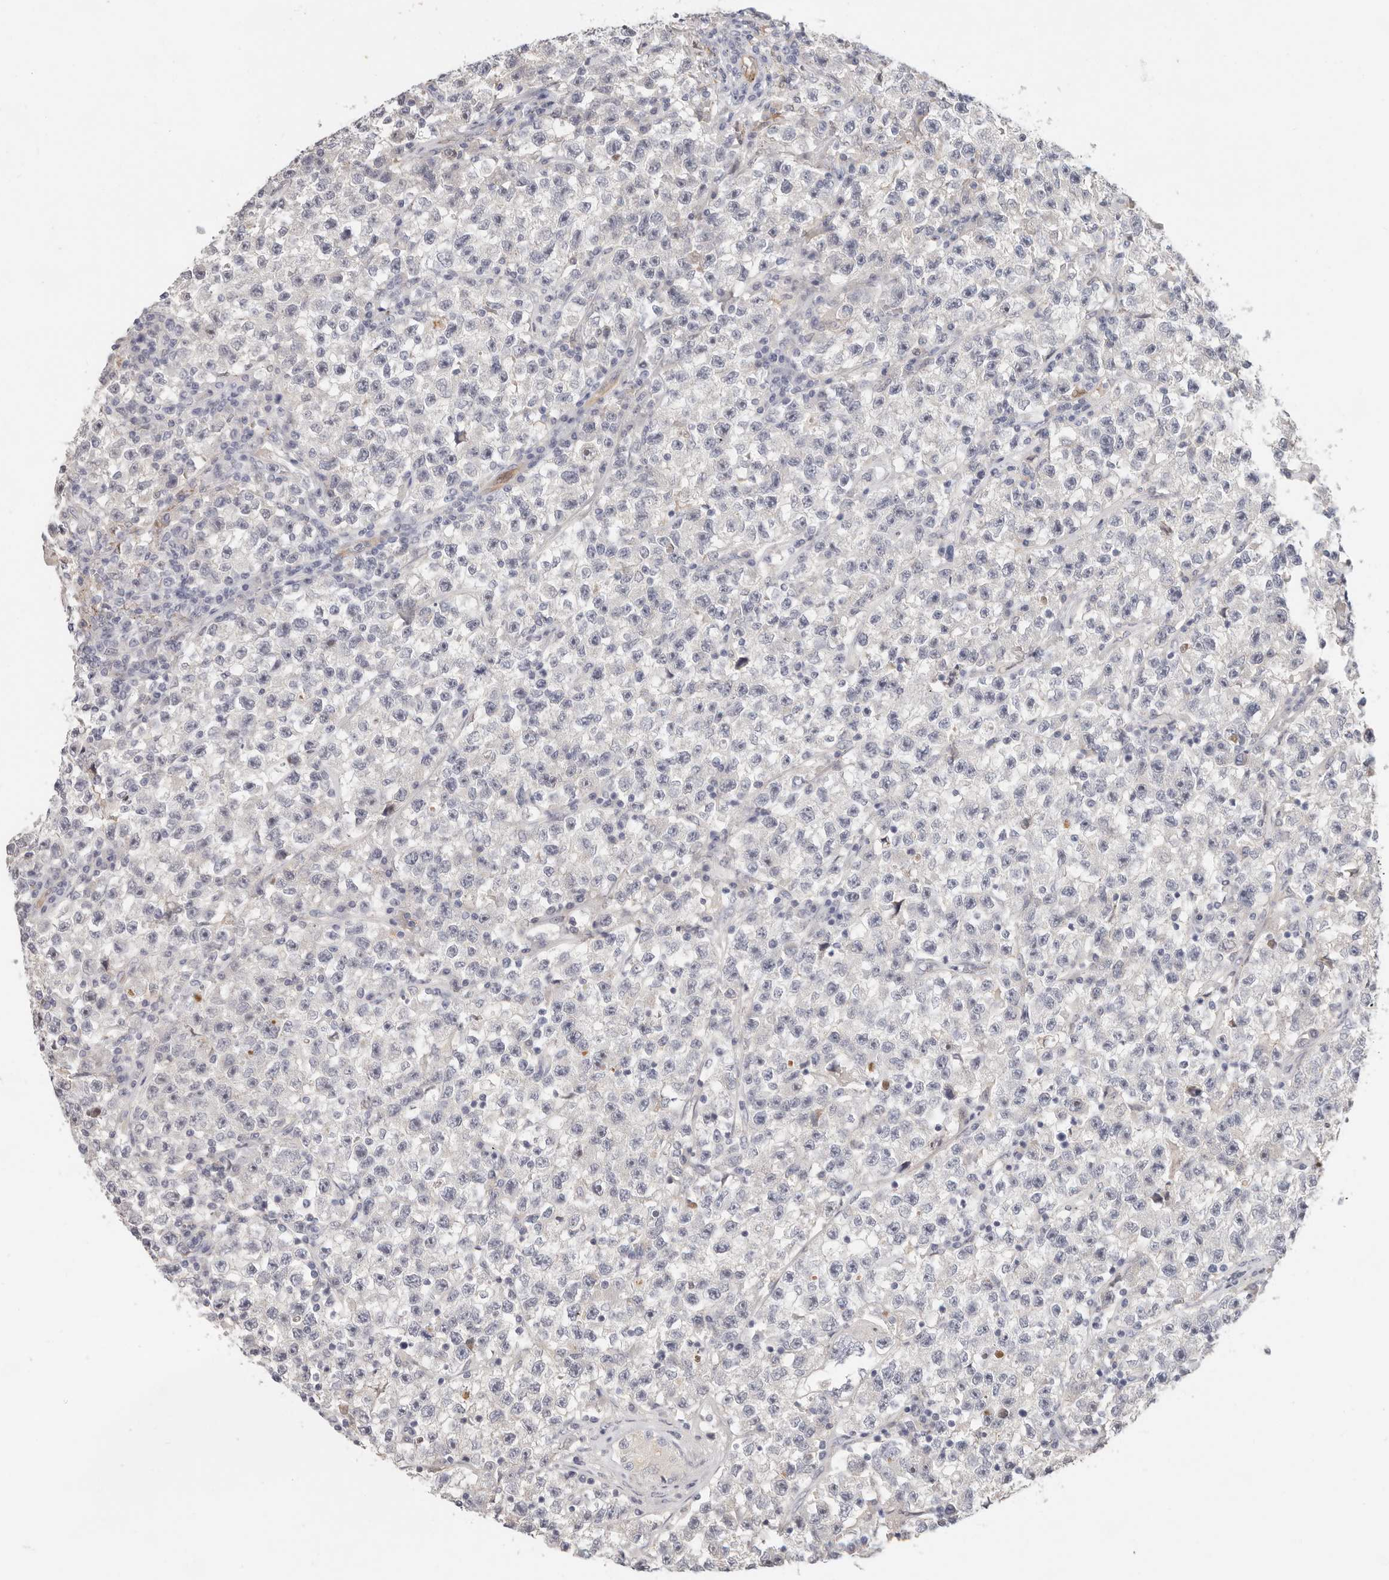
{"staining": {"intensity": "negative", "quantity": "none", "location": "none"}, "tissue": "testis cancer", "cell_type": "Tumor cells", "image_type": "cancer", "snomed": [{"axis": "morphology", "description": "Seminoma, NOS"}, {"axis": "topography", "description": "Testis"}], "caption": "Histopathology image shows no protein staining in tumor cells of testis cancer (seminoma) tissue.", "gene": "ZRANB1", "patient": {"sex": "male", "age": 22}}